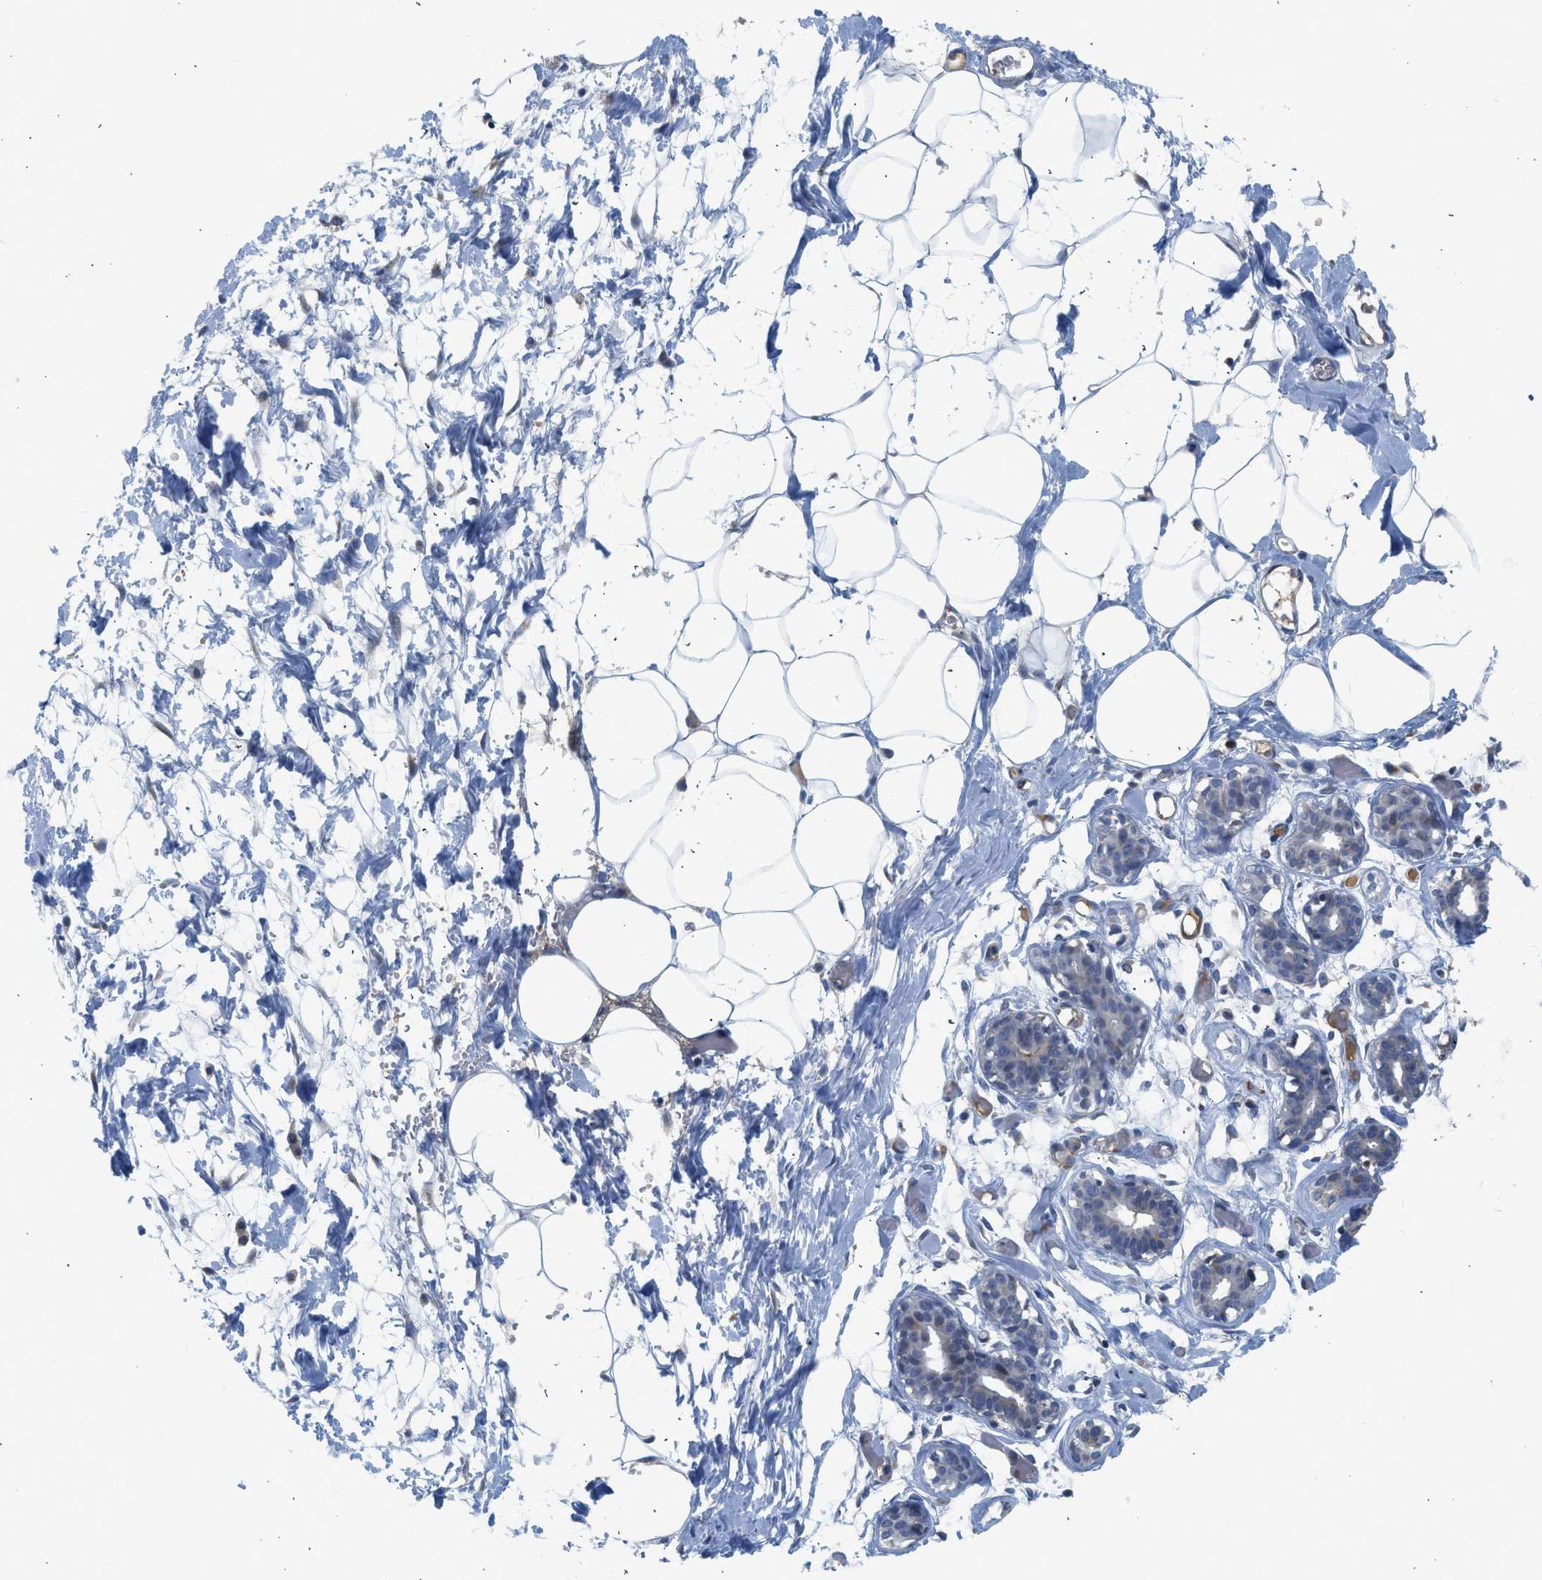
{"staining": {"intensity": "negative", "quantity": "none", "location": "none"}, "tissue": "adipose tissue", "cell_type": "Adipocytes", "image_type": "normal", "snomed": [{"axis": "morphology", "description": "Normal tissue, NOS"}, {"axis": "topography", "description": "Breast"}, {"axis": "topography", "description": "Soft tissue"}], "caption": "Adipose tissue stained for a protein using immunohistochemistry reveals no positivity adipocytes.", "gene": "PIM1", "patient": {"sex": "female", "age": 25}}